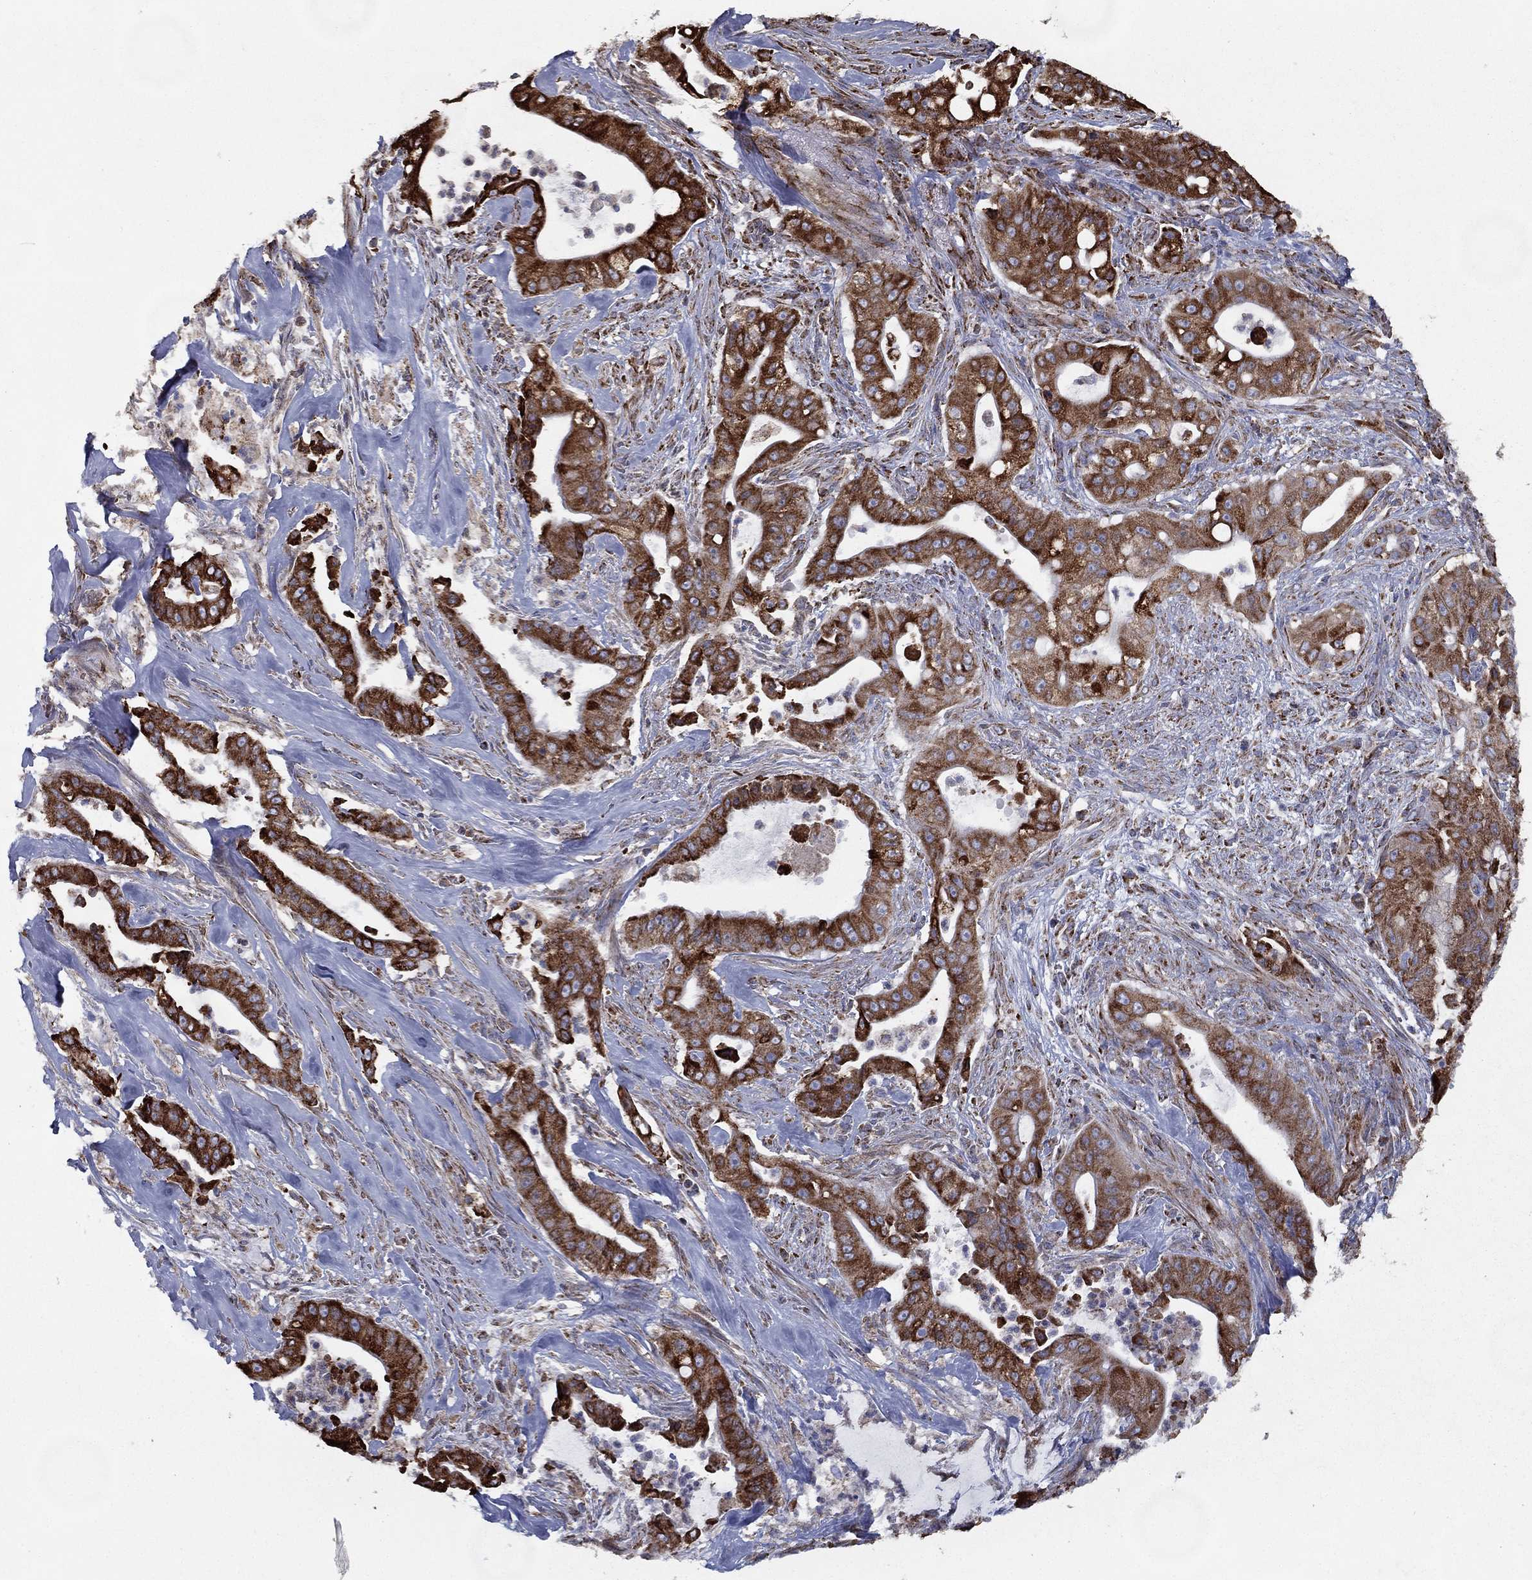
{"staining": {"intensity": "strong", "quantity": ">75%", "location": "cytoplasmic/membranous"}, "tissue": "pancreatic cancer", "cell_type": "Tumor cells", "image_type": "cancer", "snomed": [{"axis": "morphology", "description": "Normal tissue, NOS"}, {"axis": "morphology", "description": "Inflammation, NOS"}, {"axis": "morphology", "description": "Adenocarcinoma, NOS"}, {"axis": "topography", "description": "Pancreas"}], "caption": "This micrograph displays immunohistochemistry (IHC) staining of pancreatic adenocarcinoma, with high strong cytoplasmic/membranous positivity in approximately >75% of tumor cells.", "gene": "MT-CYB", "patient": {"sex": "male", "age": 57}}